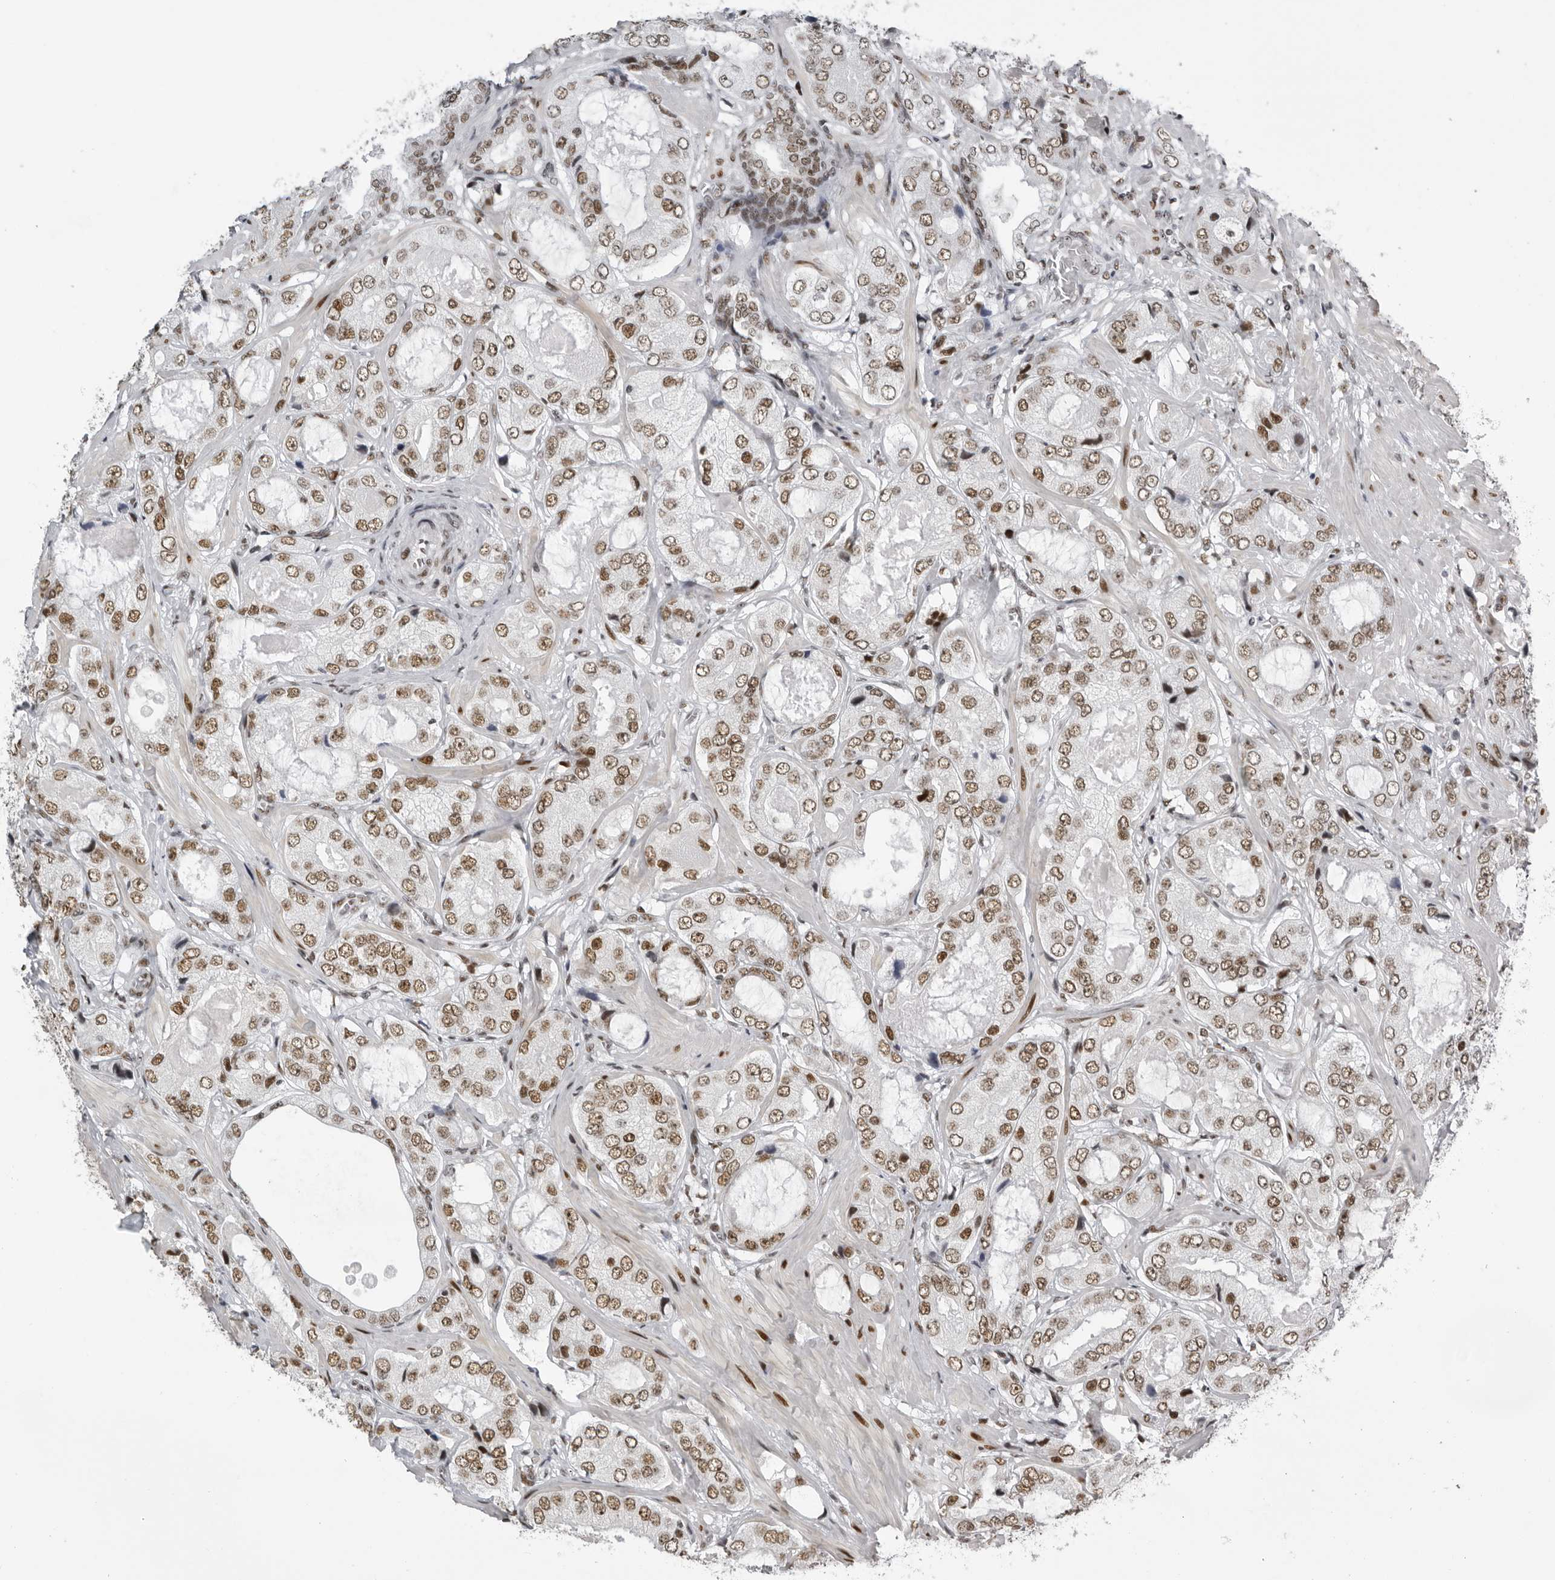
{"staining": {"intensity": "moderate", "quantity": ">75%", "location": "nuclear"}, "tissue": "prostate cancer", "cell_type": "Tumor cells", "image_type": "cancer", "snomed": [{"axis": "morphology", "description": "Adenocarcinoma, High grade"}, {"axis": "topography", "description": "Prostate"}], "caption": "Adenocarcinoma (high-grade) (prostate) tissue exhibits moderate nuclear expression in about >75% of tumor cells", "gene": "DHX9", "patient": {"sex": "male", "age": 59}}